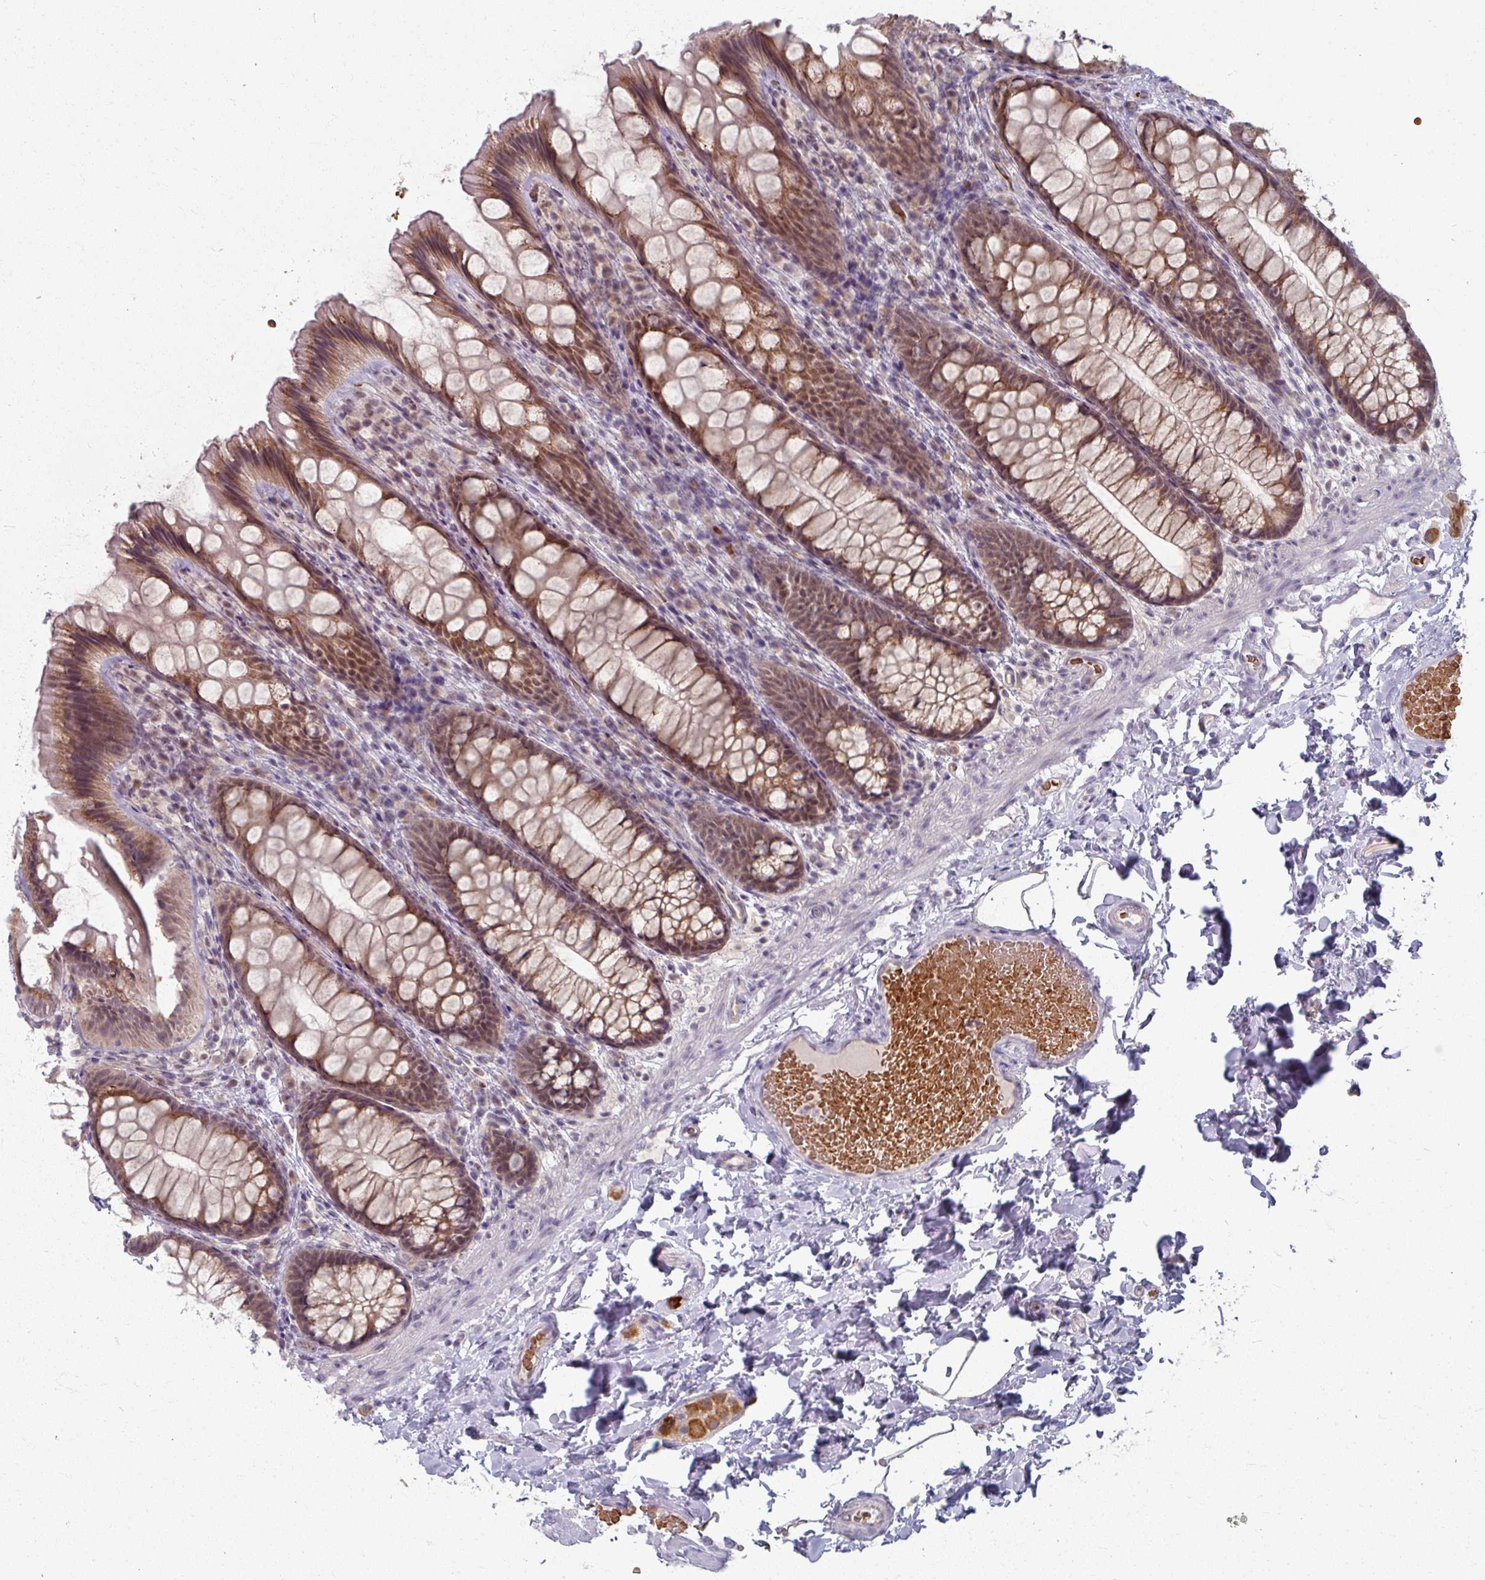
{"staining": {"intensity": "negative", "quantity": "none", "location": "none"}, "tissue": "colon", "cell_type": "Endothelial cells", "image_type": "normal", "snomed": [{"axis": "morphology", "description": "Normal tissue, NOS"}, {"axis": "topography", "description": "Colon"}], "caption": "There is no significant expression in endothelial cells of colon.", "gene": "KMT5C", "patient": {"sex": "male", "age": 46}}